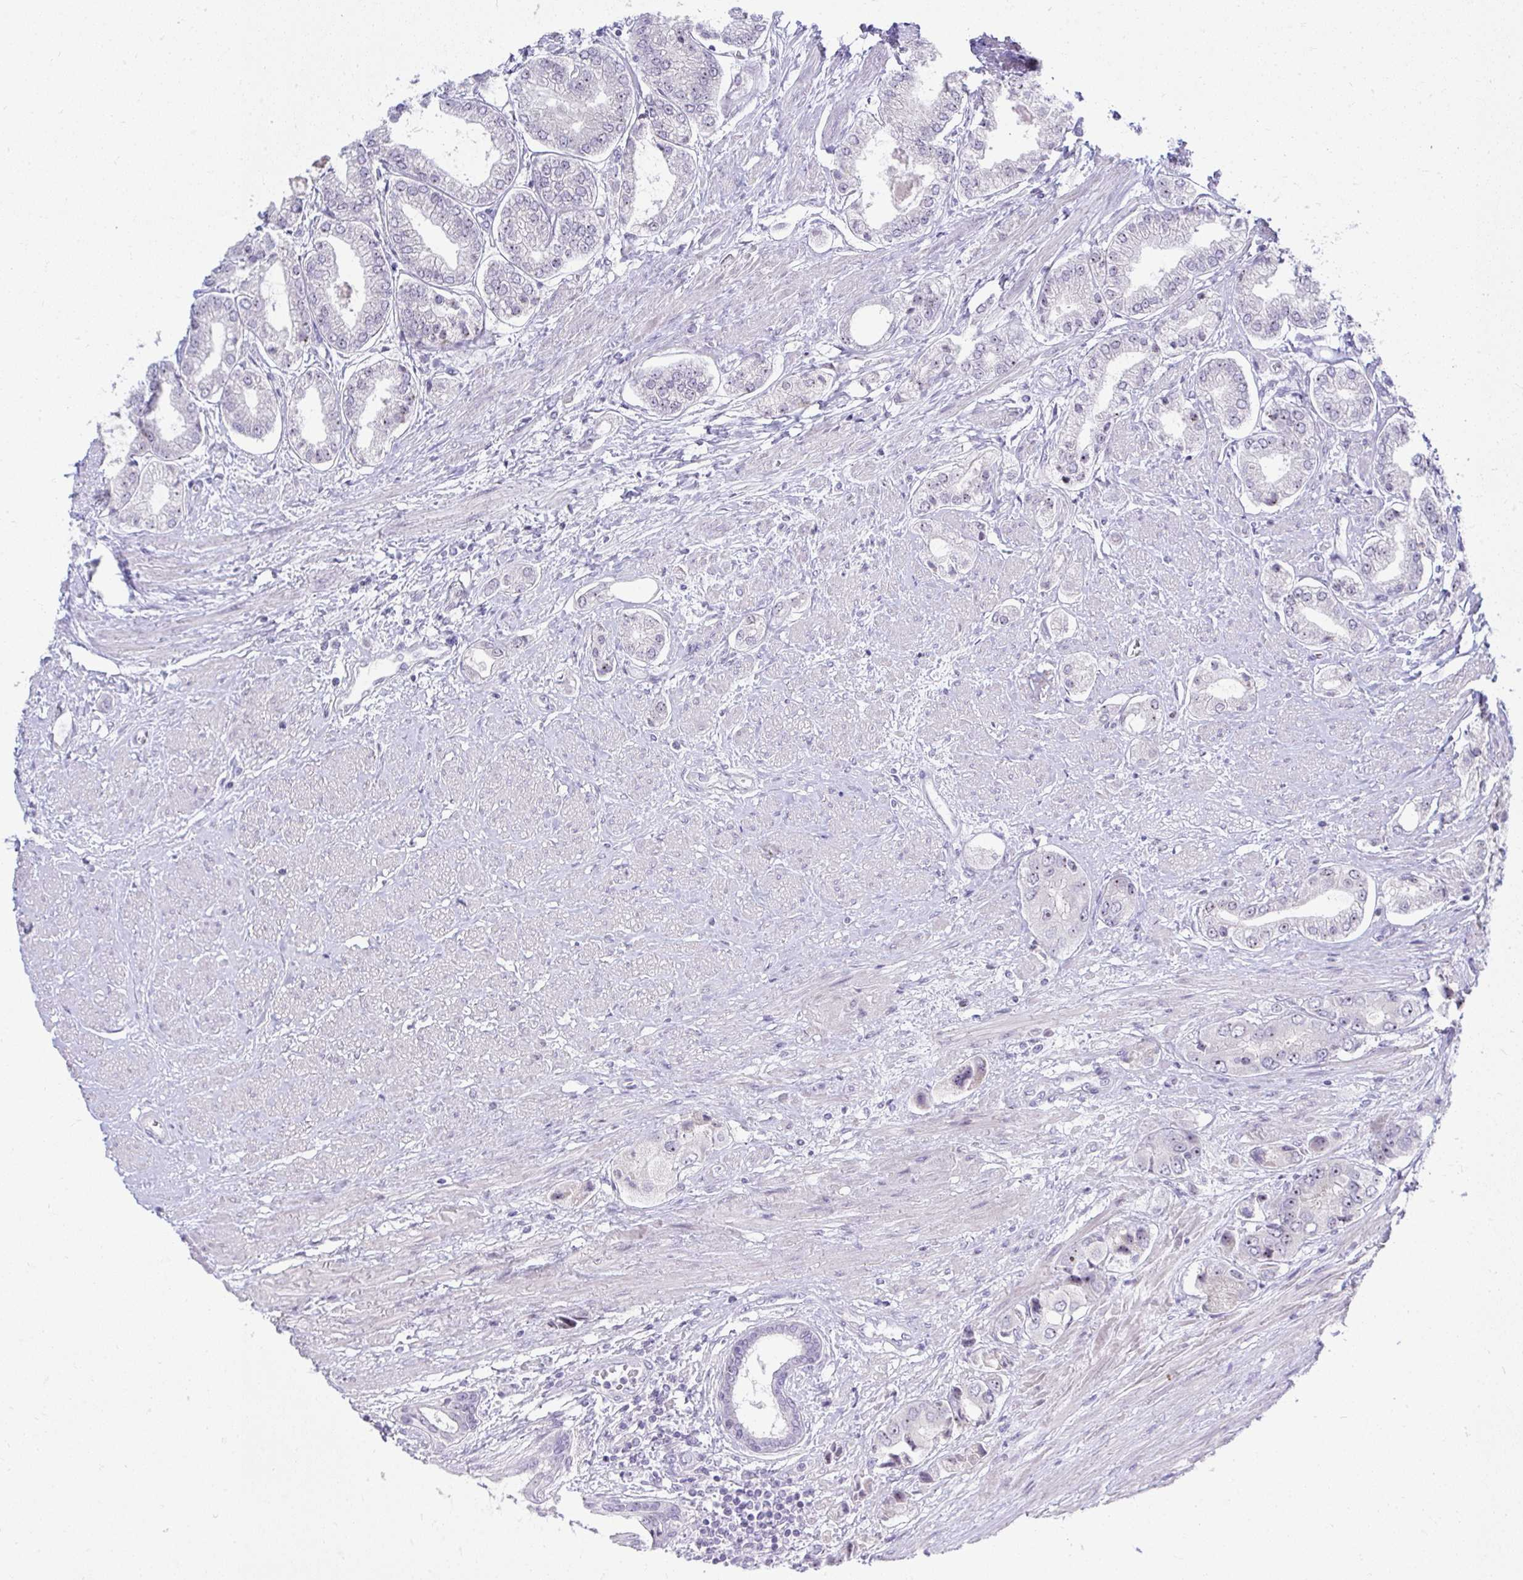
{"staining": {"intensity": "negative", "quantity": "none", "location": "none"}, "tissue": "prostate cancer", "cell_type": "Tumor cells", "image_type": "cancer", "snomed": [{"axis": "morphology", "description": "Adenocarcinoma, Low grade"}, {"axis": "topography", "description": "Prostate"}], "caption": "The image demonstrates no staining of tumor cells in low-grade adenocarcinoma (prostate).", "gene": "EID3", "patient": {"sex": "male", "age": 69}}